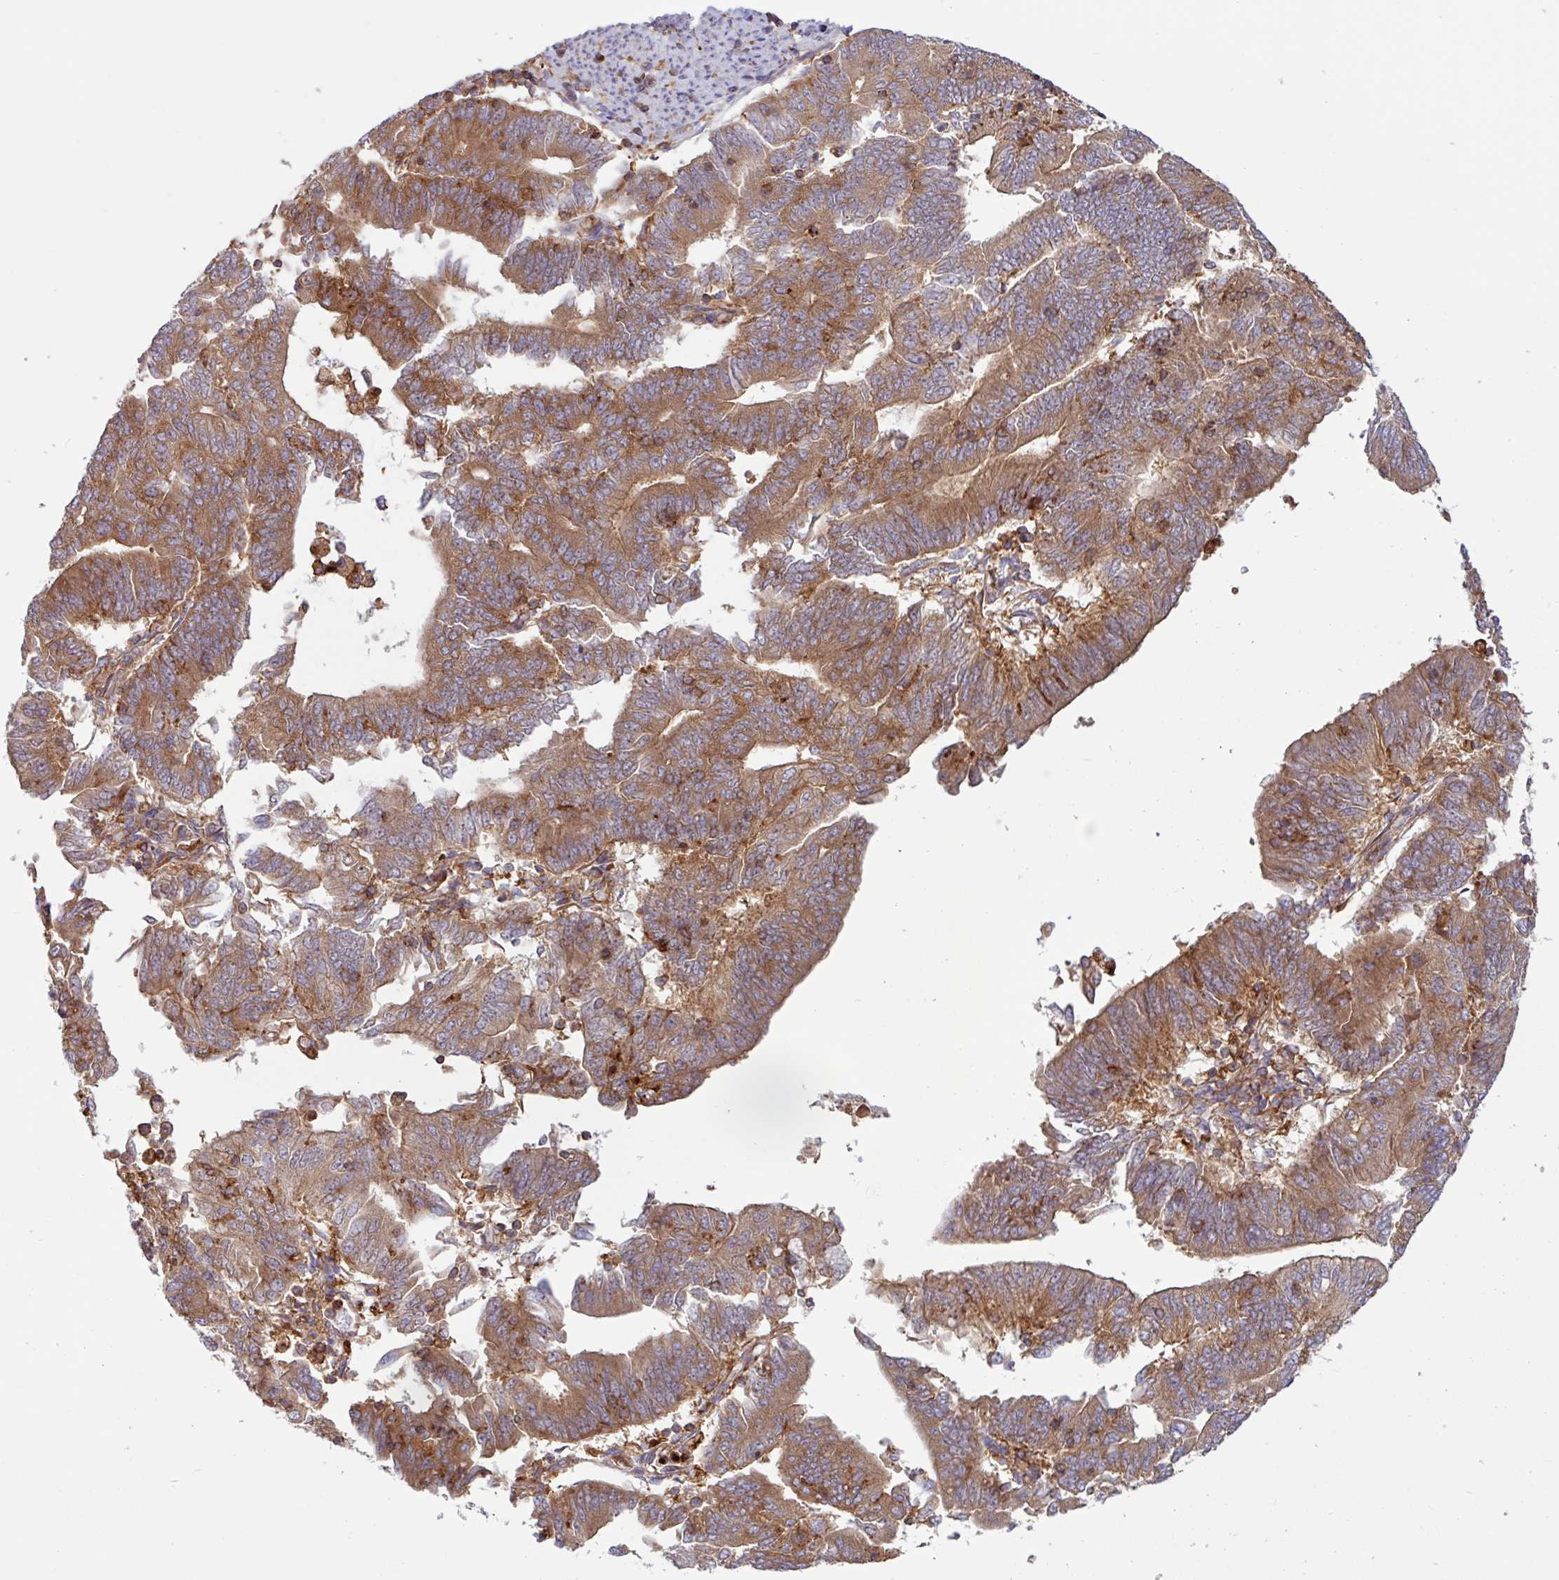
{"staining": {"intensity": "moderate", "quantity": ">75%", "location": "cytoplasmic/membranous"}, "tissue": "endometrial cancer", "cell_type": "Tumor cells", "image_type": "cancer", "snomed": [{"axis": "morphology", "description": "Adenocarcinoma, NOS"}, {"axis": "topography", "description": "Endometrium"}], "caption": "An image showing moderate cytoplasmic/membranous staining in about >75% of tumor cells in endometrial cancer (adenocarcinoma), as visualized by brown immunohistochemical staining.", "gene": "ACTR3", "patient": {"sex": "female", "age": 70}}